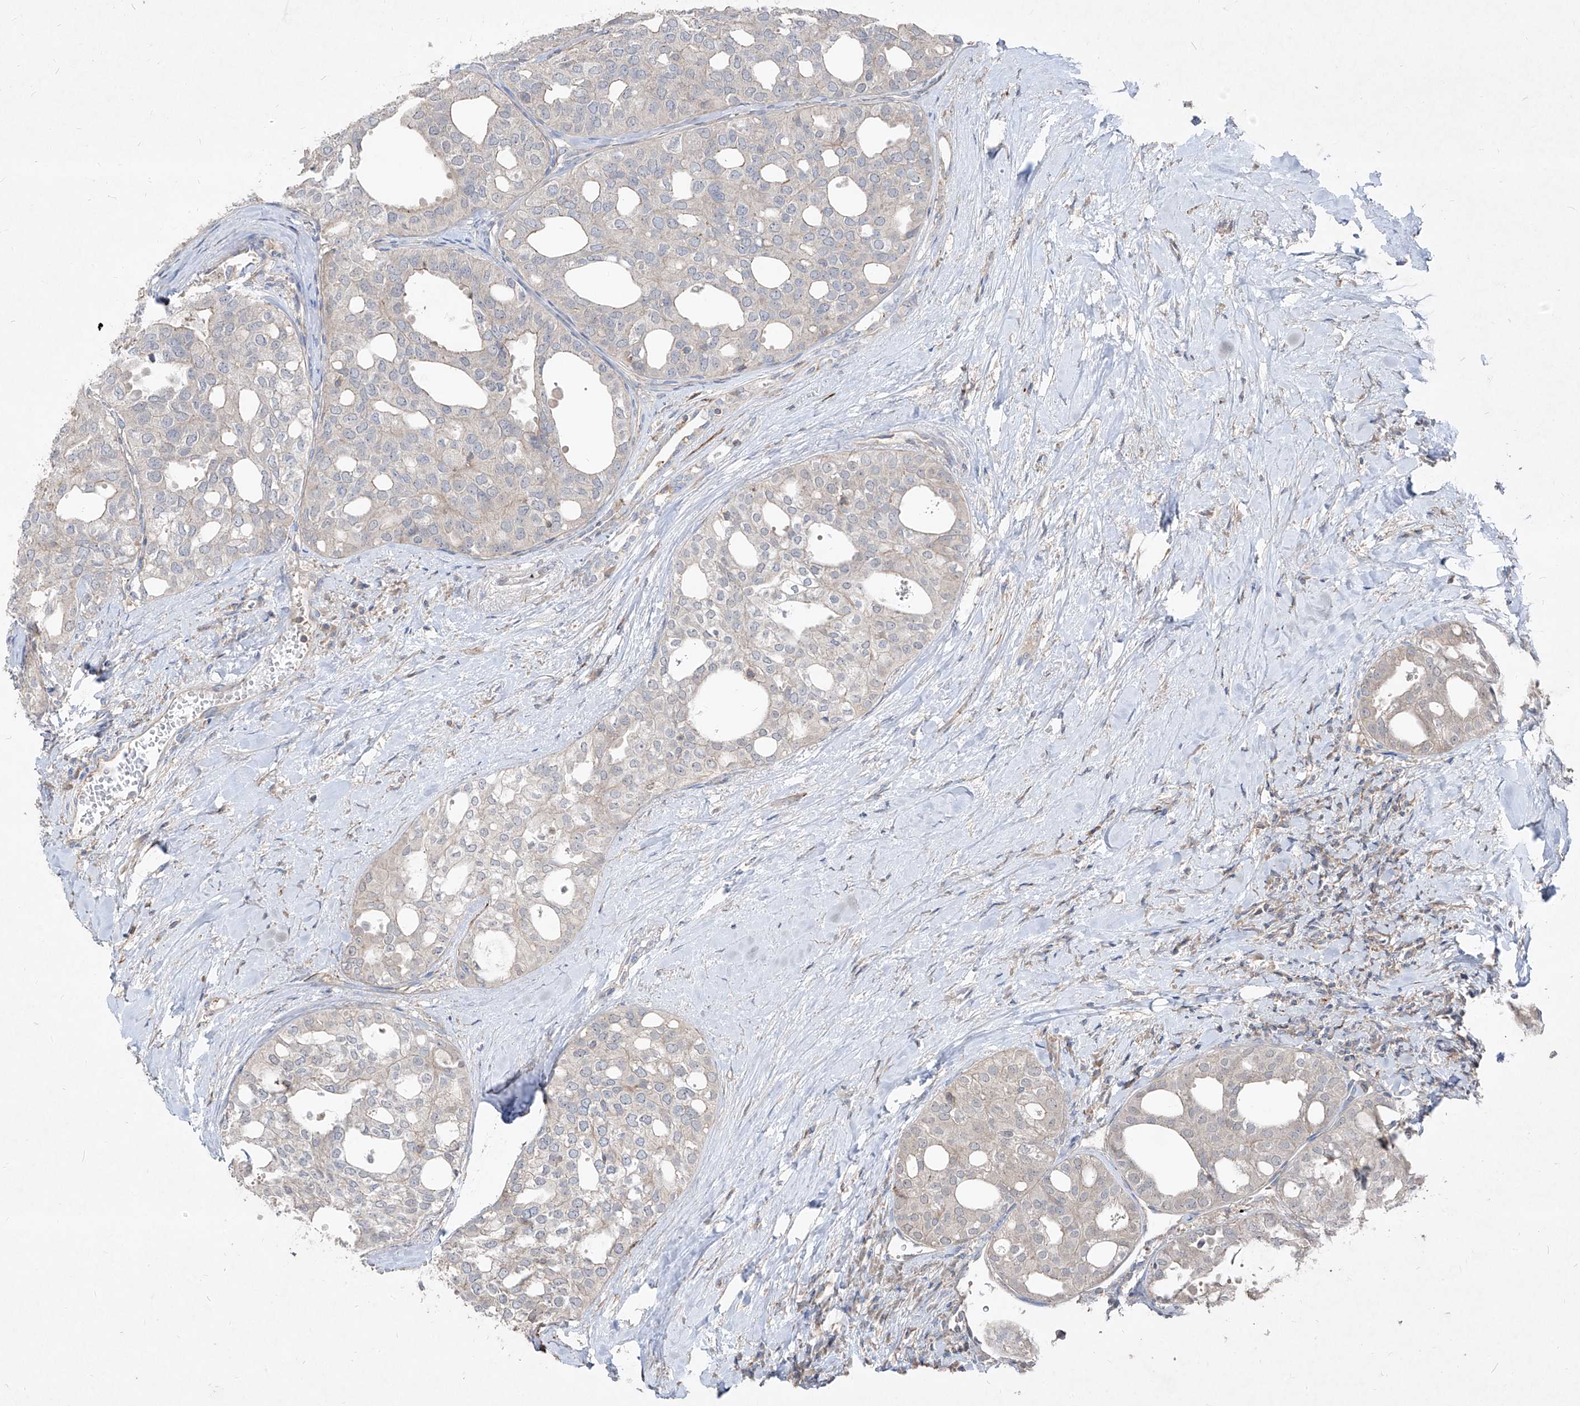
{"staining": {"intensity": "negative", "quantity": "none", "location": "none"}, "tissue": "thyroid cancer", "cell_type": "Tumor cells", "image_type": "cancer", "snomed": [{"axis": "morphology", "description": "Follicular adenoma carcinoma, NOS"}, {"axis": "topography", "description": "Thyroid gland"}], "caption": "Immunohistochemistry (IHC) histopathology image of neoplastic tissue: thyroid cancer stained with DAB (3,3'-diaminobenzidine) displays no significant protein positivity in tumor cells.", "gene": "UFD1", "patient": {"sex": "male", "age": 75}}